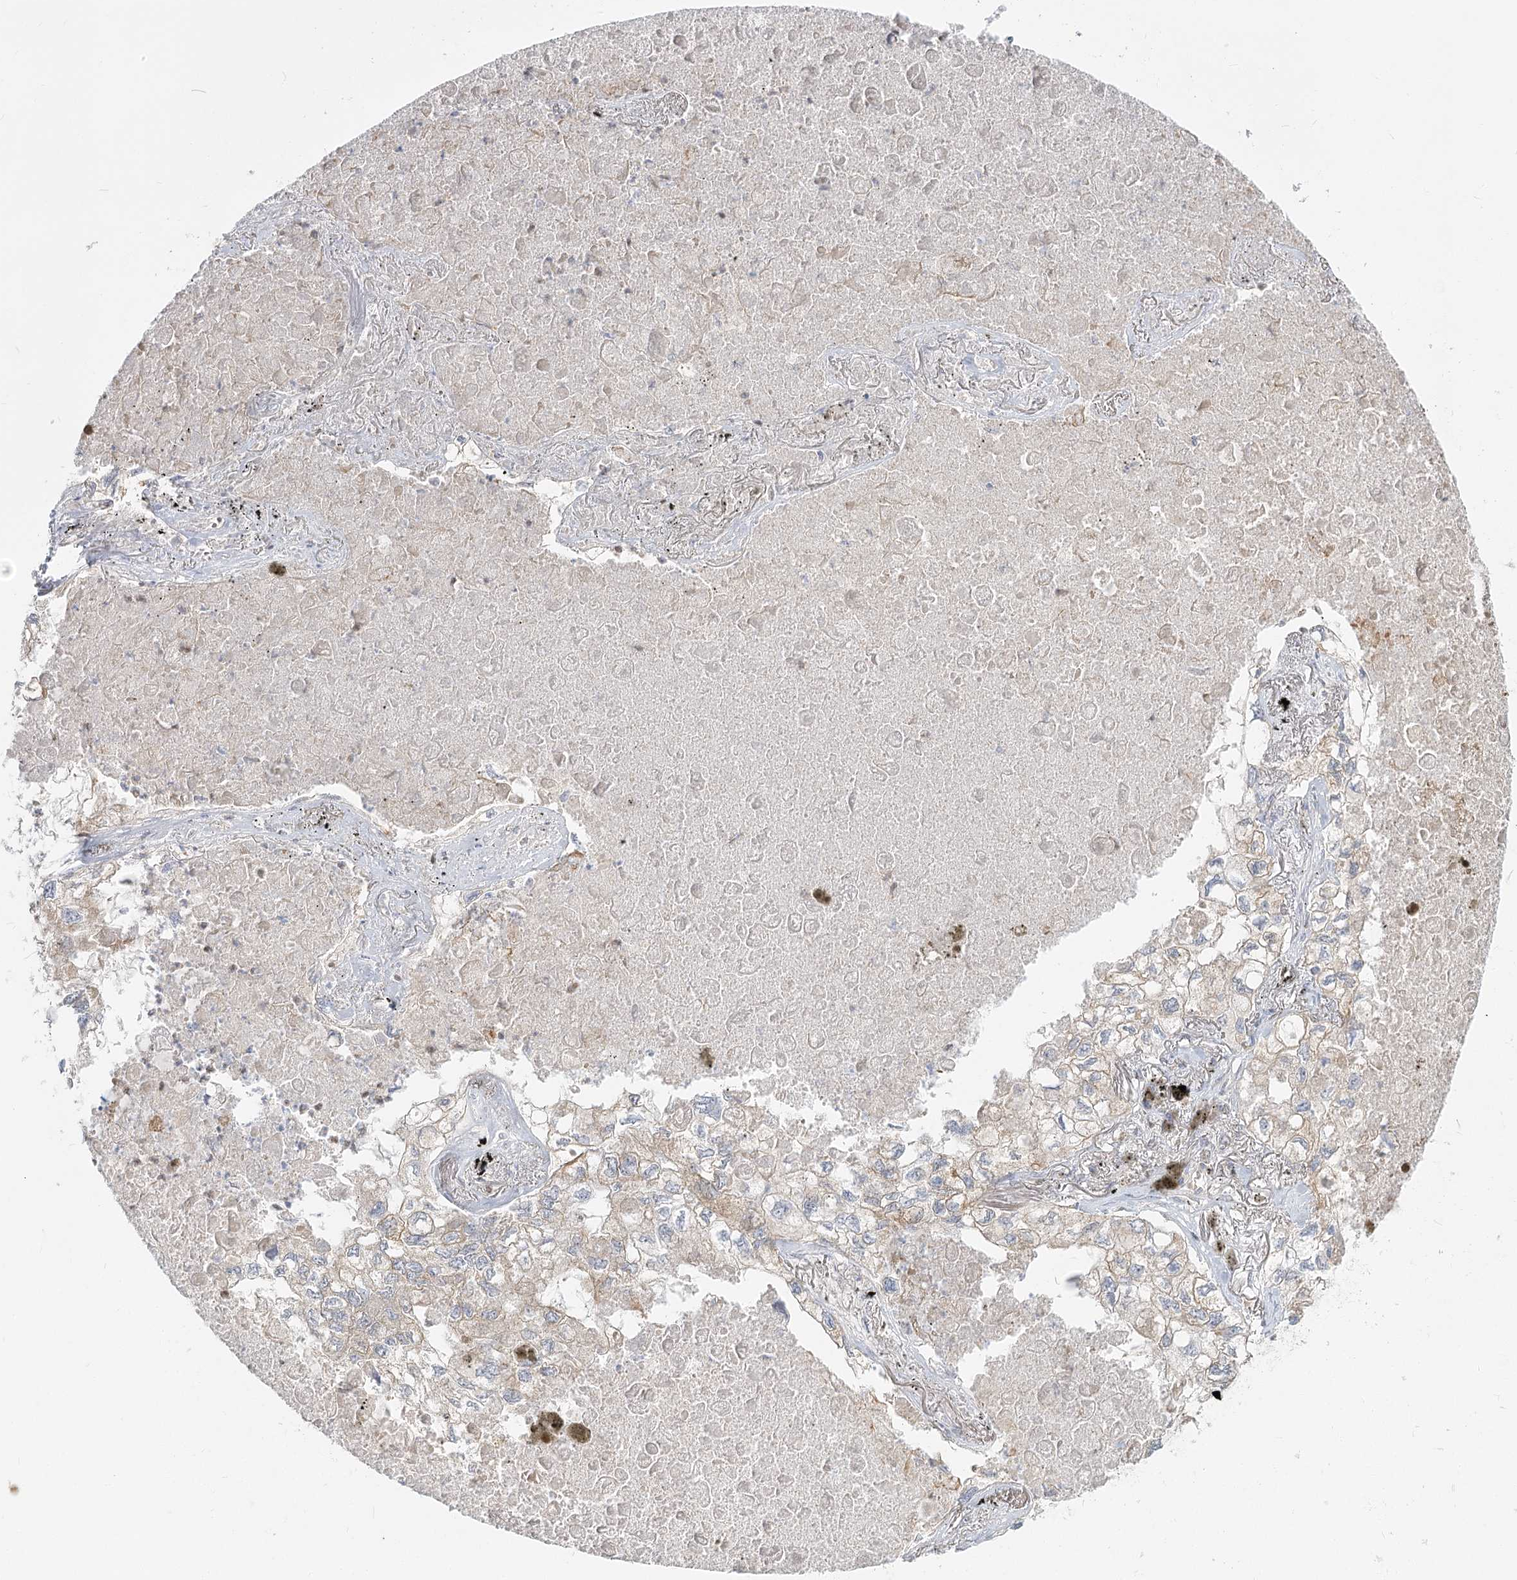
{"staining": {"intensity": "weak", "quantity": "25%-75%", "location": "cytoplasmic/membranous"}, "tissue": "lung cancer", "cell_type": "Tumor cells", "image_type": "cancer", "snomed": [{"axis": "morphology", "description": "Adenocarcinoma, NOS"}, {"axis": "topography", "description": "Lung"}], "caption": "Human lung adenocarcinoma stained for a protein (brown) reveals weak cytoplasmic/membranous positive positivity in about 25%-75% of tumor cells.", "gene": "MTMR3", "patient": {"sex": "male", "age": 65}}